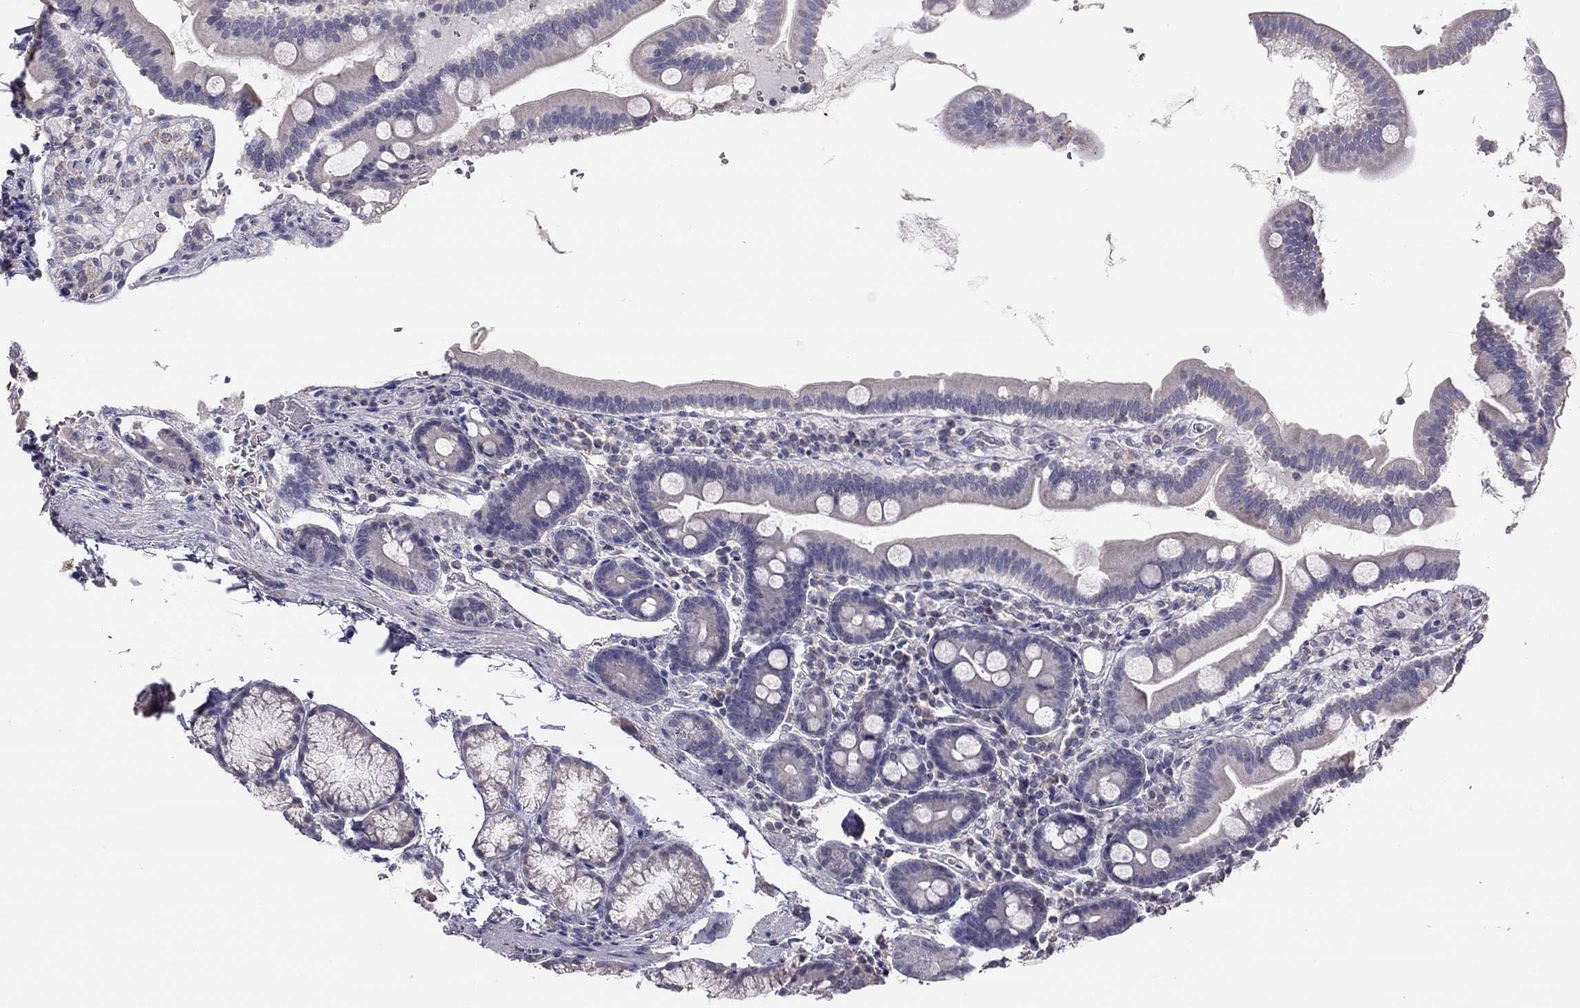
{"staining": {"intensity": "weak", "quantity": "<25%", "location": "cytoplasmic/membranous"}, "tissue": "duodenum", "cell_type": "Glandular cells", "image_type": "normal", "snomed": [{"axis": "morphology", "description": "Normal tissue, NOS"}, {"axis": "topography", "description": "Duodenum"}], "caption": "The photomicrograph reveals no significant positivity in glandular cells of duodenum.", "gene": "LRIT3", "patient": {"sex": "male", "age": 59}}